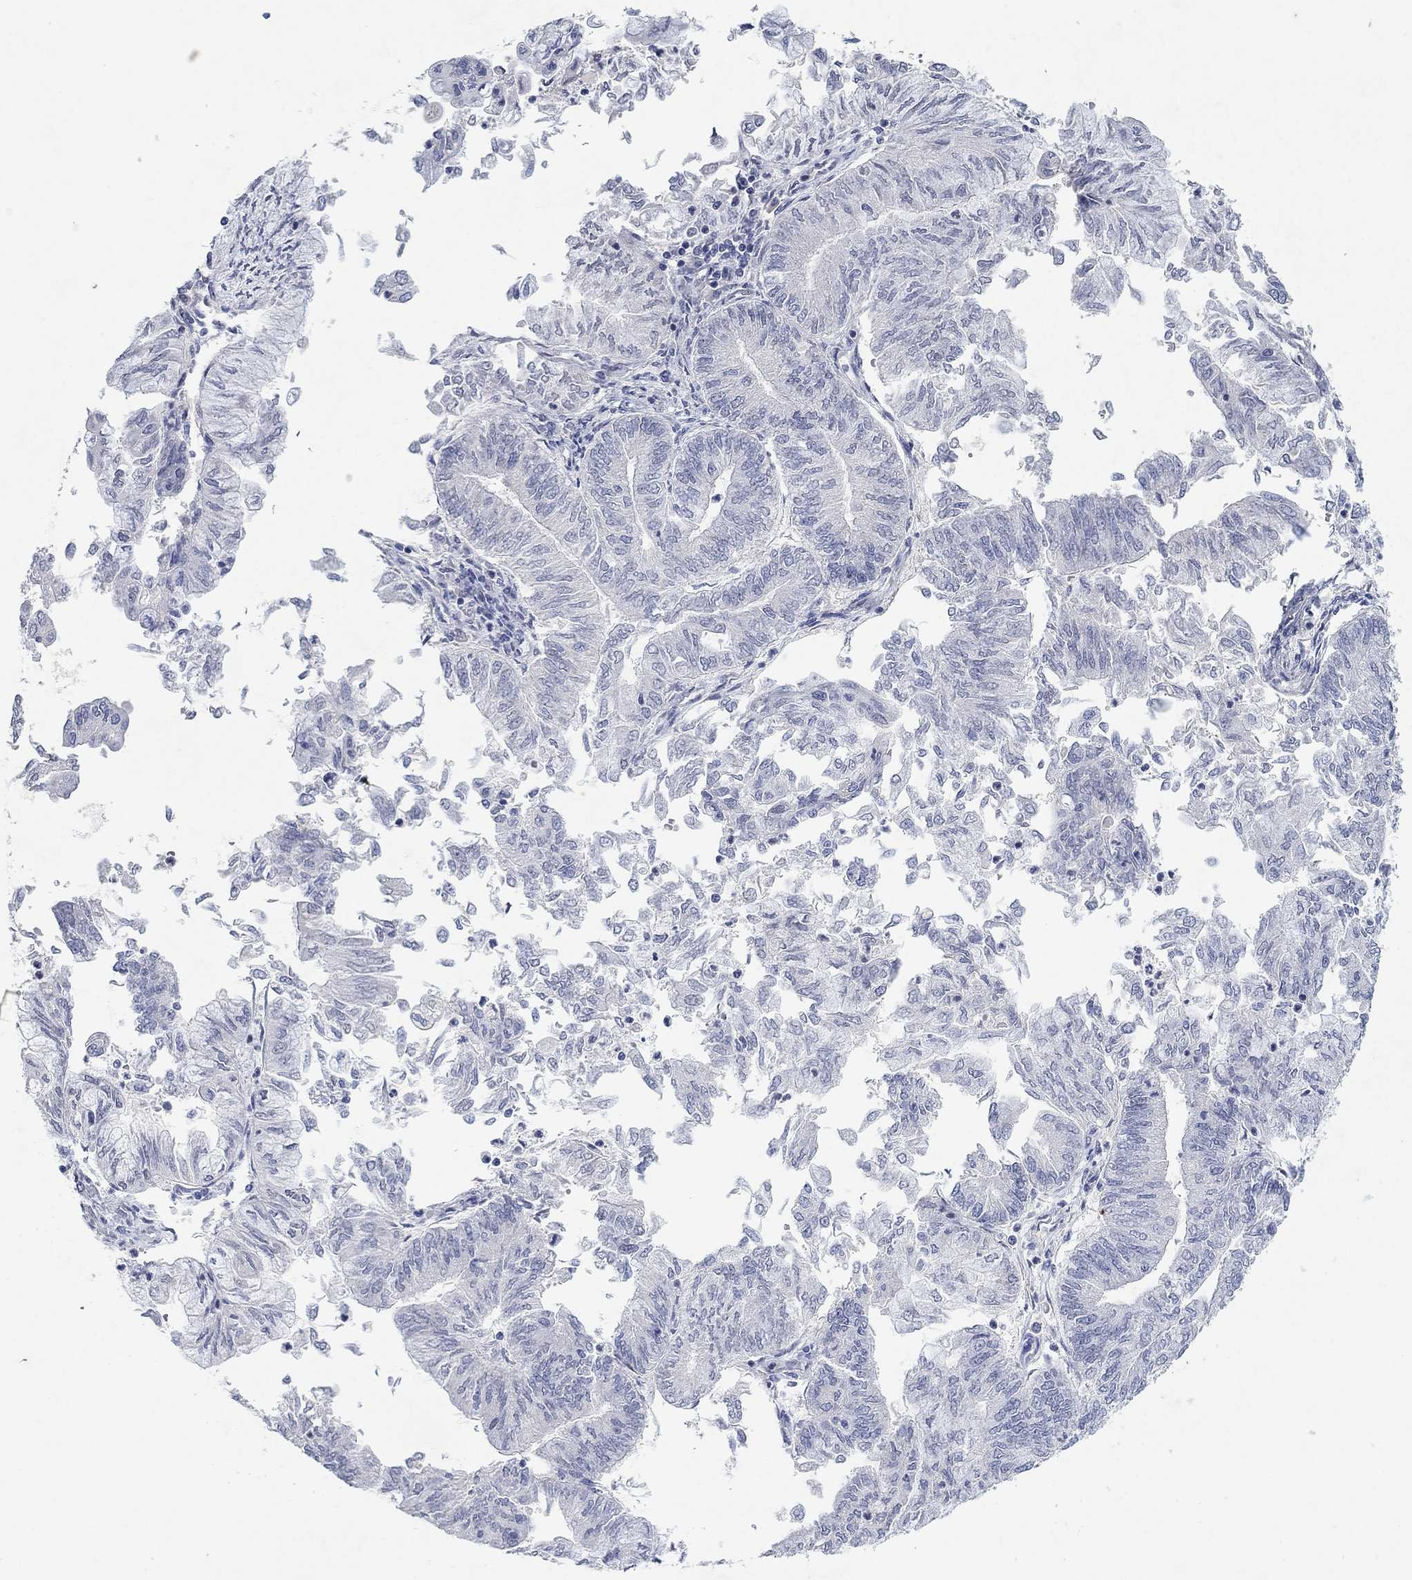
{"staining": {"intensity": "negative", "quantity": "none", "location": "none"}, "tissue": "endometrial cancer", "cell_type": "Tumor cells", "image_type": "cancer", "snomed": [{"axis": "morphology", "description": "Adenocarcinoma, NOS"}, {"axis": "topography", "description": "Endometrium"}], "caption": "This is a histopathology image of IHC staining of adenocarcinoma (endometrial), which shows no positivity in tumor cells.", "gene": "VAT1L", "patient": {"sex": "female", "age": 59}}